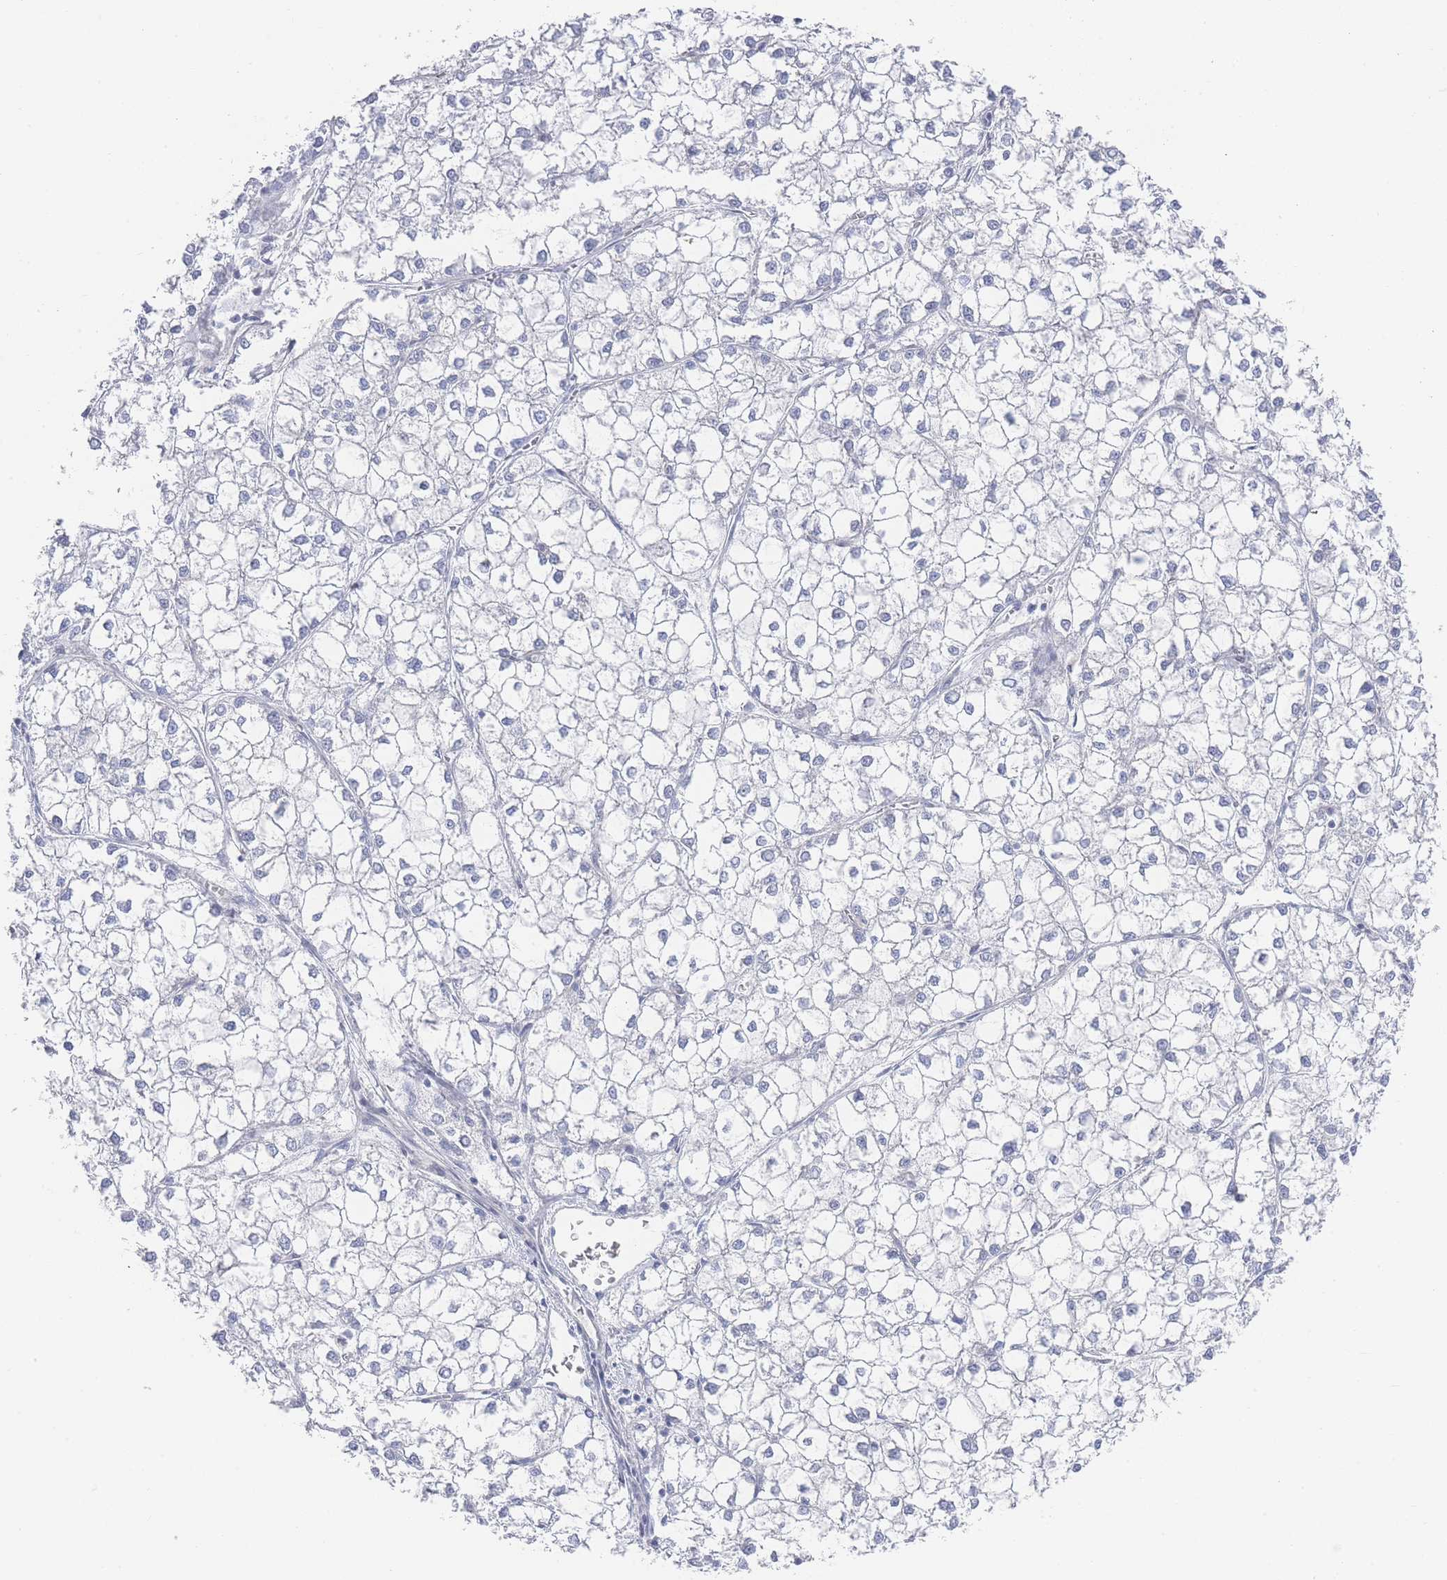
{"staining": {"intensity": "negative", "quantity": "none", "location": "none"}, "tissue": "liver cancer", "cell_type": "Tumor cells", "image_type": "cancer", "snomed": [{"axis": "morphology", "description": "Carcinoma, Hepatocellular, NOS"}, {"axis": "topography", "description": "Liver"}], "caption": "This micrograph is of liver hepatocellular carcinoma stained with IHC to label a protein in brown with the nuclei are counter-stained blue. There is no expression in tumor cells.", "gene": "ZNF142", "patient": {"sex": "female", "age": 43}}